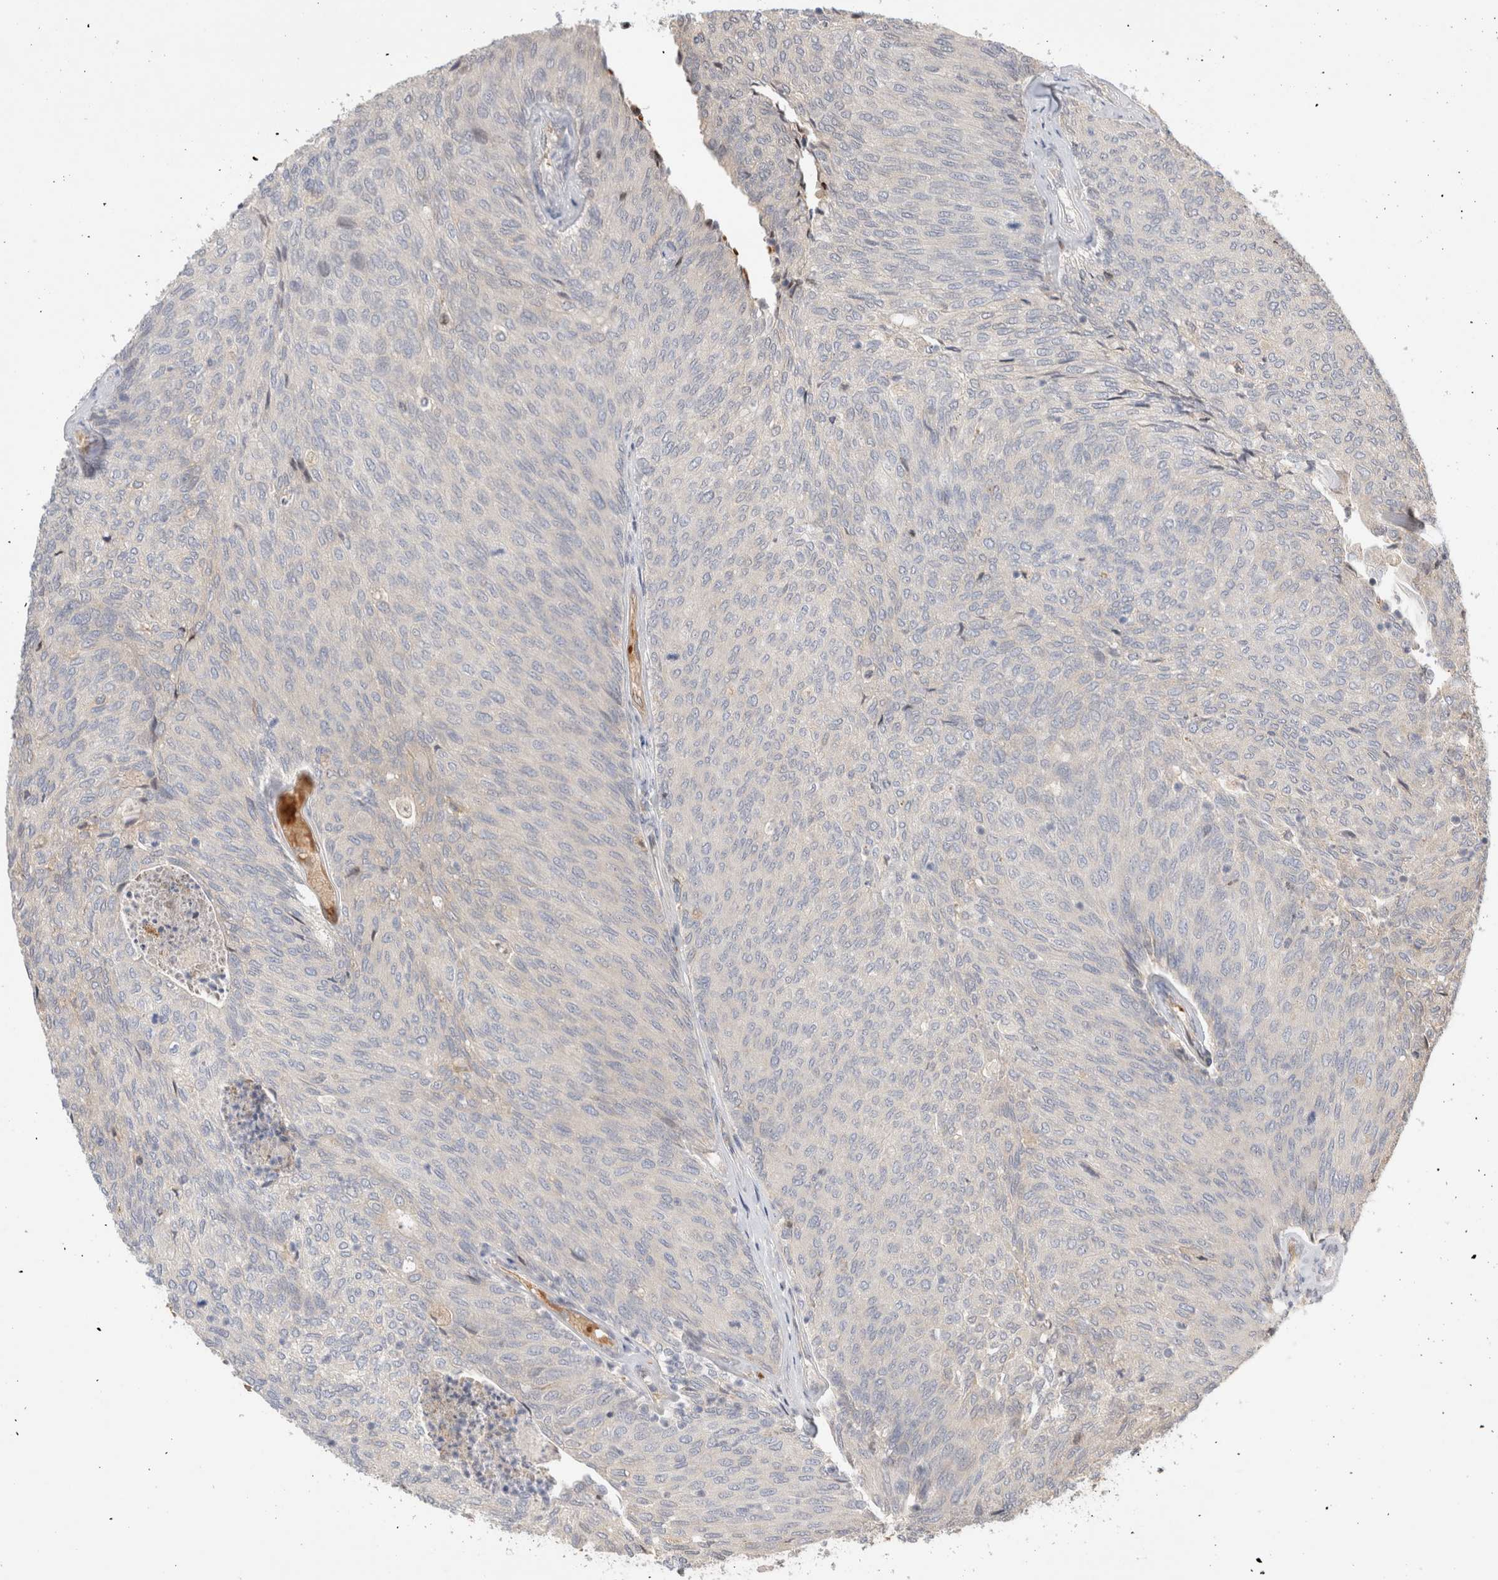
{"staining": {"intensity": "negative", "quantity": "none", "location": "none"}, "tissue": "urothelial cancer", "cell_type": "Tumor cells", "image_type": "cancer", "snomed": [{"axis": "morphology", "description": "Urothelial carcinoma, Low grade"}, {"axis": "topography", "description": "Urinary bladder"}], "caption": "Human urothelial carcinoma (low-grade) stained for a protein using IHC reveals no staining in tumor cells.", "gene": "OTUD6B", "patient": {"sex": "female", "age": 79}}